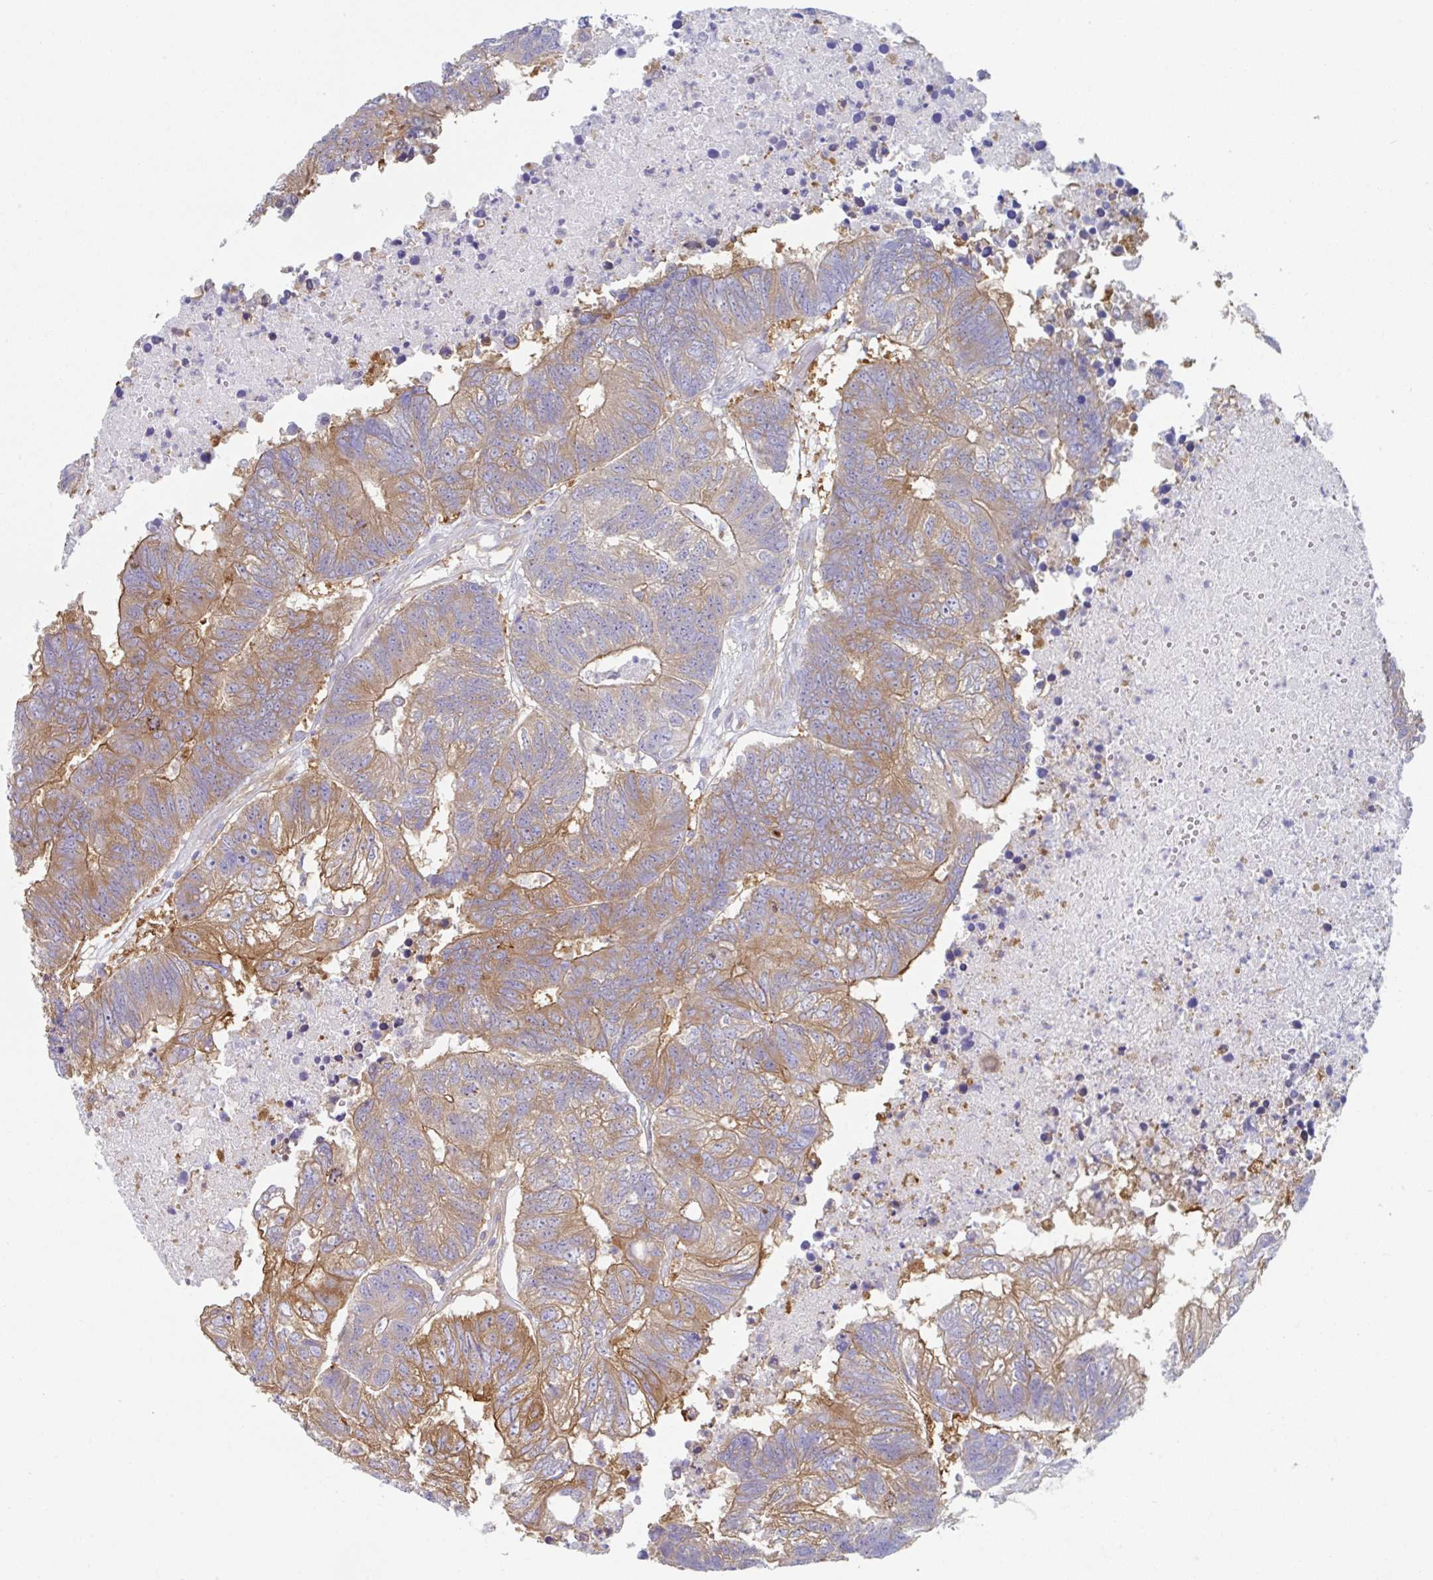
{"staining": {"intensity": "moderate", "quantity": "25%-75%", "location": "cytoplasmic/membranous"}, "tissue": "colorectal cancer", "cell_type": "Tumor cells", "image_type": "cancer", "snomed": [{"axis": "morphology", "description": "Adenocarcinoma, NOS"}, {"axis": "topography", "description": "Colon"}], "caption": "Protein staining demonstrates moderate cytoplasmic/membranous staining in approximately 25%-75% of tumor cells in colorectal cancer (adenocarcinoma).", "gene": "AMPD2", "patient": {"sex": "female", "age": 48}}